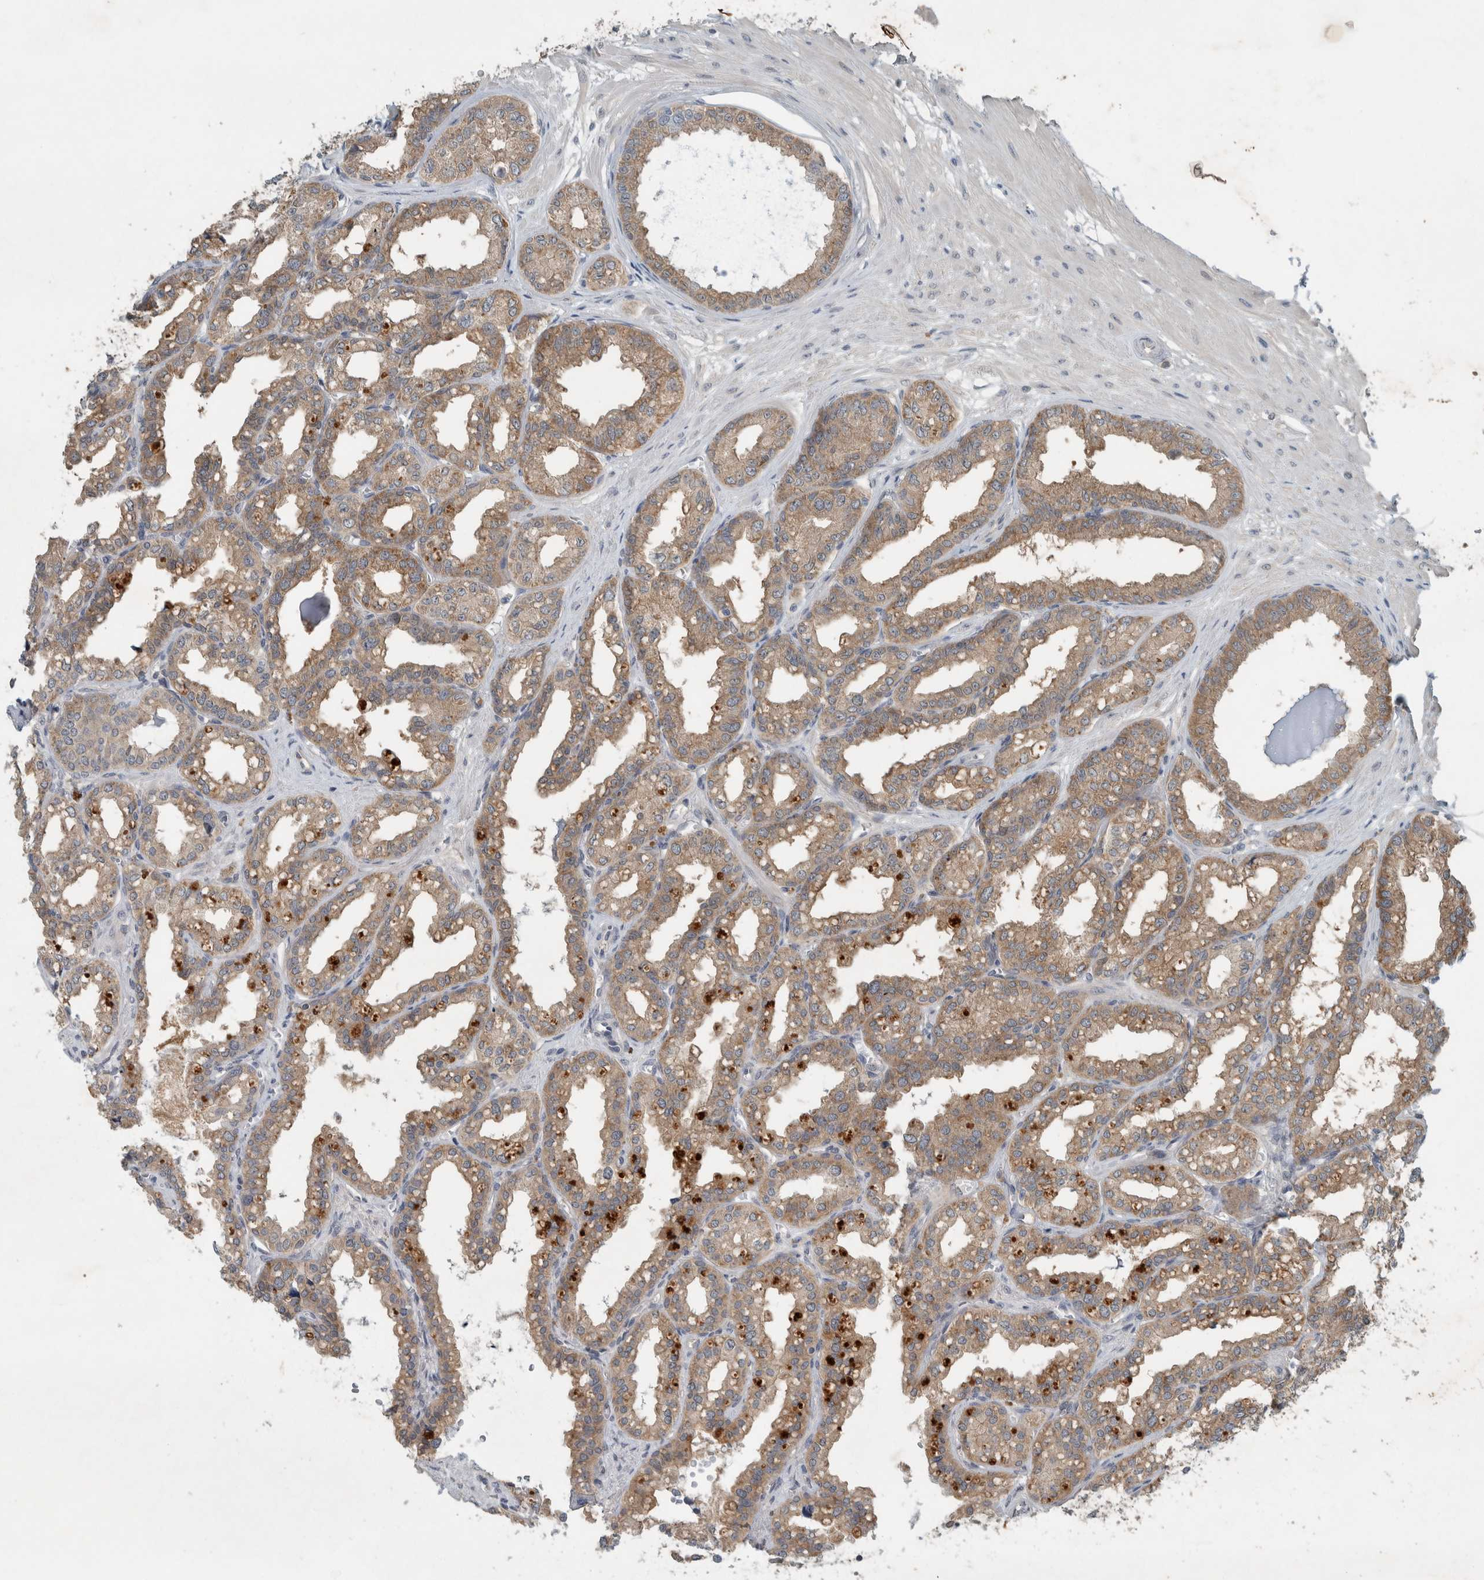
{"staining": {"intensity": "moderate", "quantity": ">75%", "location": "cytoplasmic/membranous"}, "tissue": "seminal vesicle", "cell_type": "Glandular cells", "image_type": "normal", "snomed": [{"axis": "morphology", "description": "Normal tissue, NOS"}, {"axis": "topography", "description": "Prostate"}, {"axis": "topography", "description": "Seminal veicle"}], "caption": "Human seminal vesicle stained for a protein (brown) shows moderate cytoplasmic/membranous positive expression in about >75% of glandular cells.", "gene": "ENSG00000285245", "patient": {"sex": "male", "age": 51}}